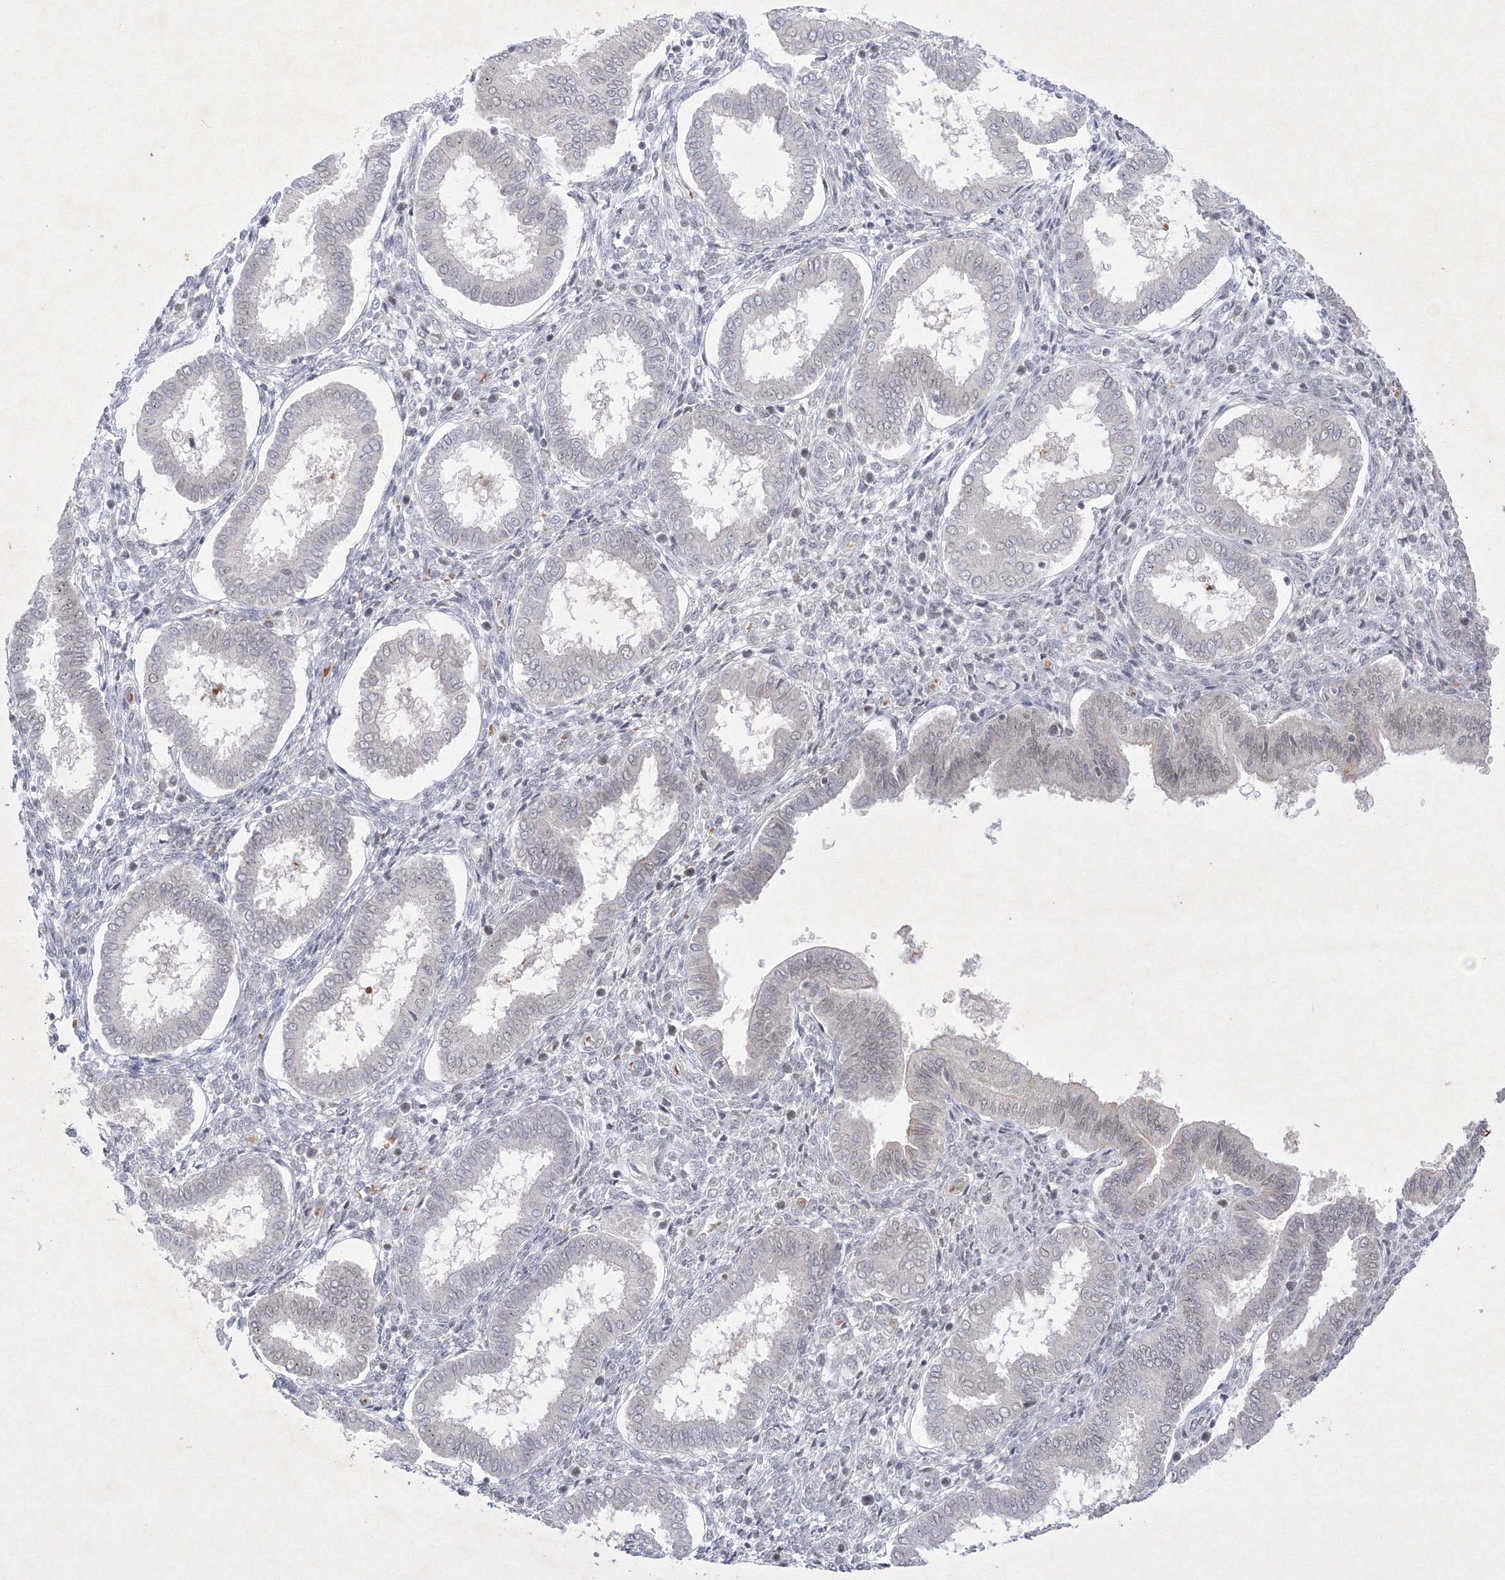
{"staining": {"intensity": "negative", "quantity": "none", "location": "none"}, "tissue": "endometrium", "cell_type": "Cells in endometrial stroma", "image_type": "normal", "snomed": [{"axis": "morphology", "description": "Normal tissue, NOS"}, {"axis": "topography", "description": "Endometrium"}], "caption": "Immunohistochemistry (IHC) histopathology image of benign endometrium stained for a protein (brown), which displays no positivity in cells in endometrial stroma.", "gene": "NXPE3", "patient": {"sex": "female", "age": 24}}